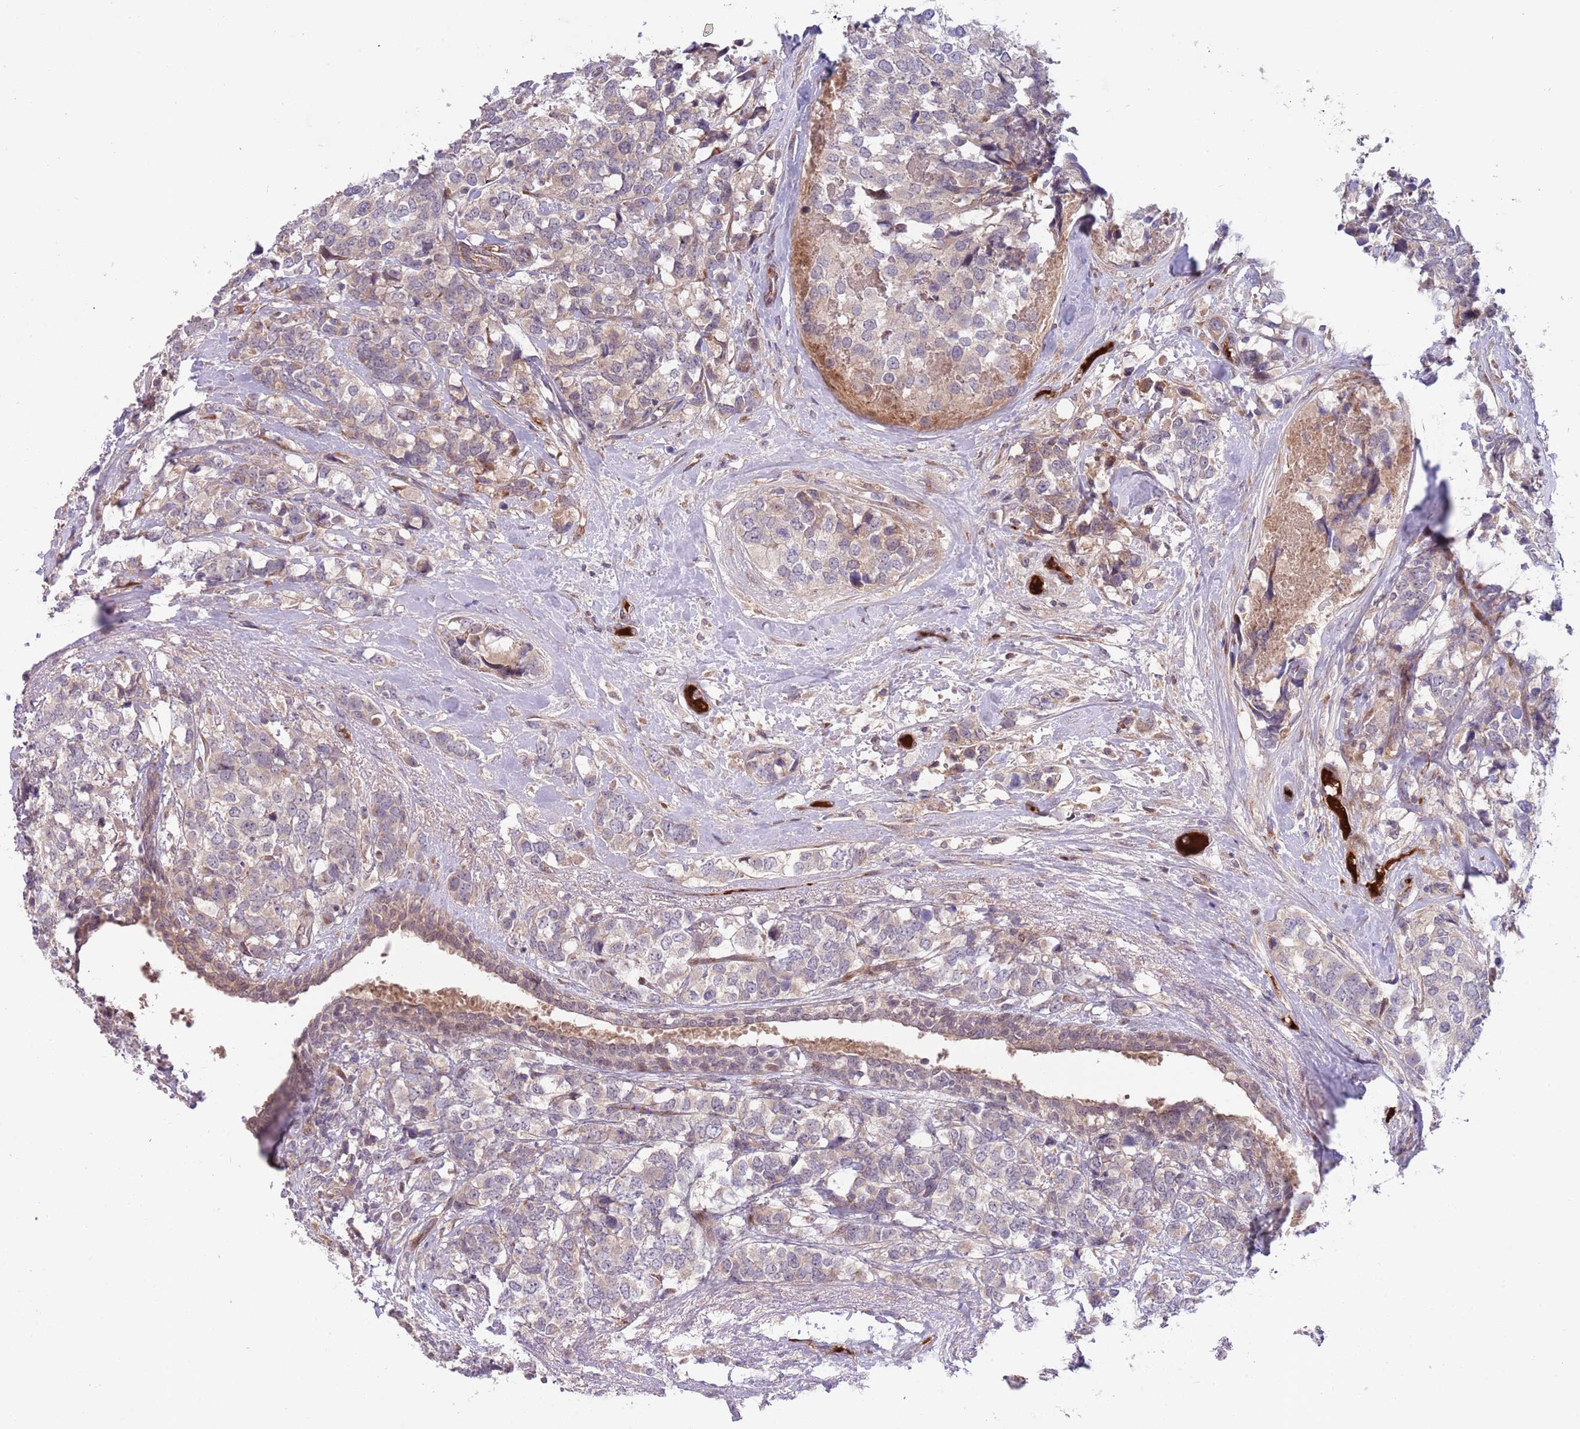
{"staining": {"intensity": "weak", "quantity": "<25%", "location": "cytoplasmic/membranous"}, "tissue": "breast cancer", "cell_type": "Tumor cells", "image_type": "cancer", "snomed": [{"axis": "morphology", "description": "Lobular carcinoma"}, {"axis": "topography", "description": "Breast"}], "caption": "Immunohistochemistry (IHC) of human lobular carcinoma (breast) exhibits no expression in tumor cells.", "gene": "NT5DC4", "patient": {"sex": "female", "age": 59}}